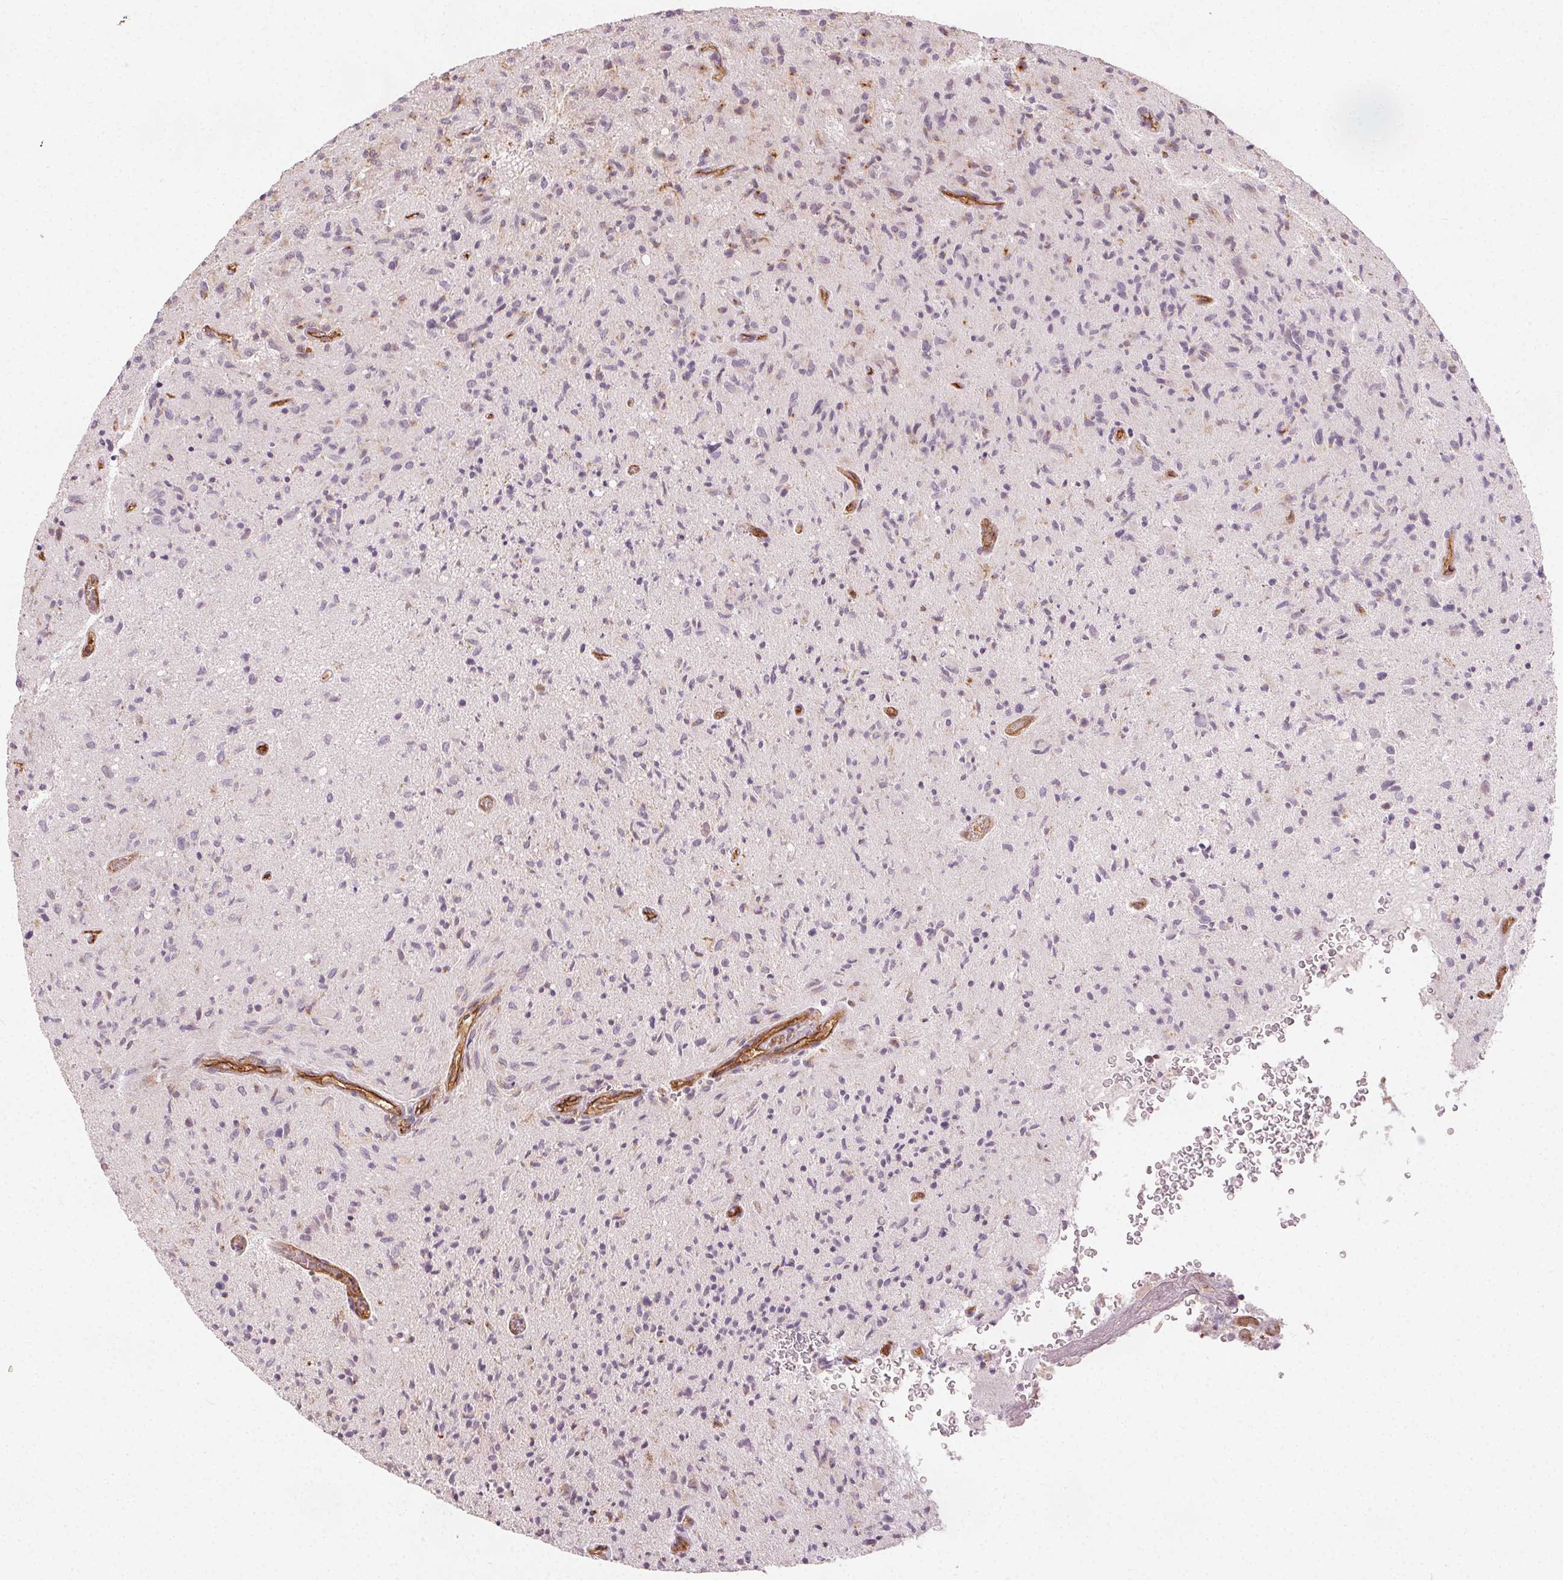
{"staining": {"intensity": "negative", "quantity": "none", "location": "none"}, "tissue": "glioma", "cell_type": "Tumor cells", "image_type": "cancer", "snomed": [{"axis": "morphology", "description": "Glioma, malignant, High grade"}, {"axis": "topography", "description": "Brain"}], "caption": "DAB immunohistochemical staining of glioma reveals no significant positivity in tumor cells.", "gene": "PODXL", "patient": {"sex": "male", "age": 54}}